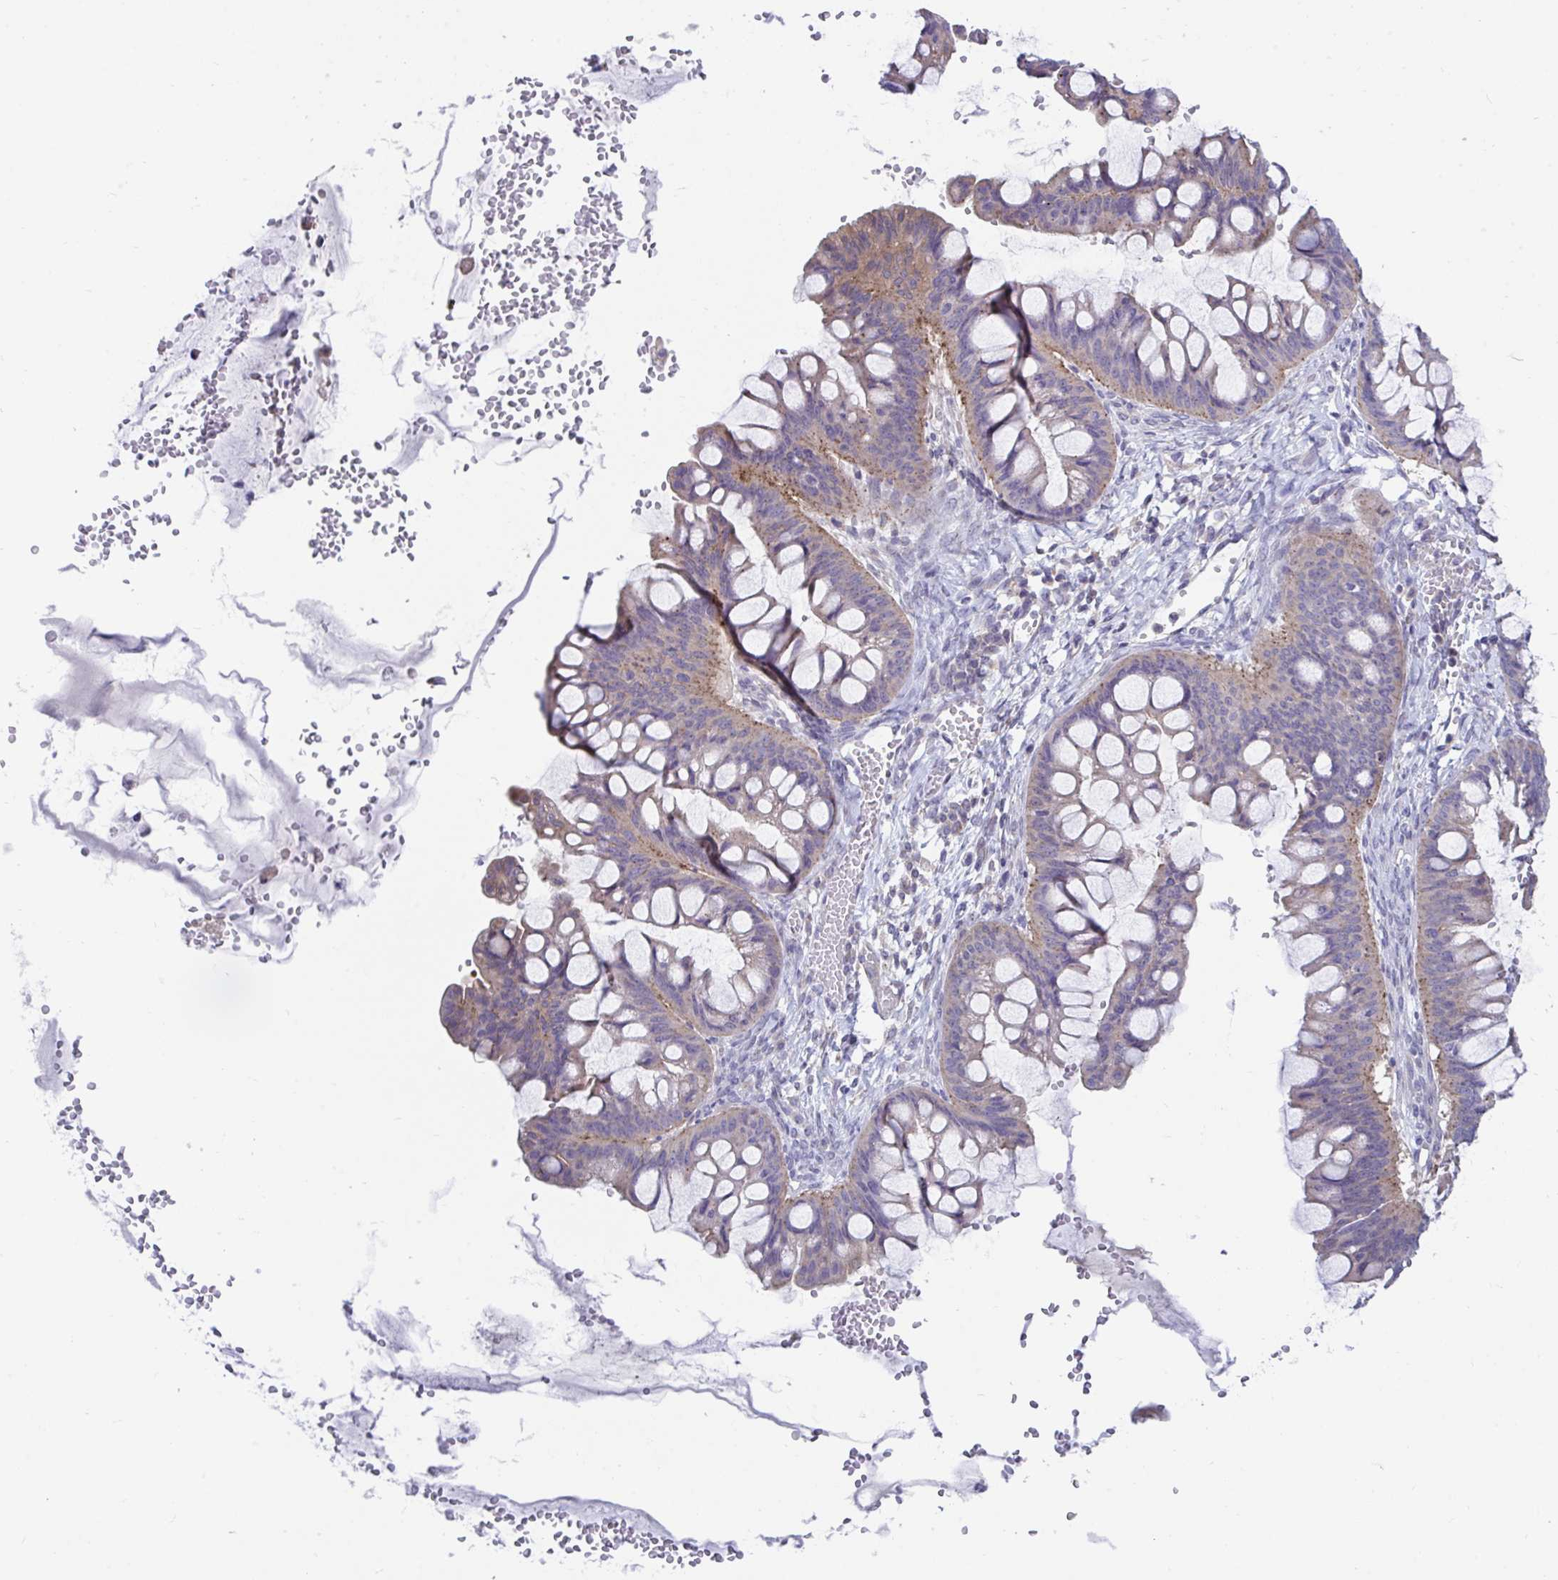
{"staining": {"intensity": "moderate", "quantity": "<25%", "location": "cytoplasmic/membranous"}, "tissue": "ovarian cancer", "cell_type": "Tumor cells", "image_type": "cancer", "snomed": [{"axis": "morphology", "description": "Cystadenocarcinoma, mucinous, NOS"}, {"axis": "topography", "description": "Ovary"}], "caption": "This is a micrograph of immunohistochemistry staining of ovarian mucinous cystadenocarcinoma, which shows moderate expression in the cytoplasmic/membranous of tumor cells.", "gene": "IST1", "patient": {"sex": "female", "age": 73}}